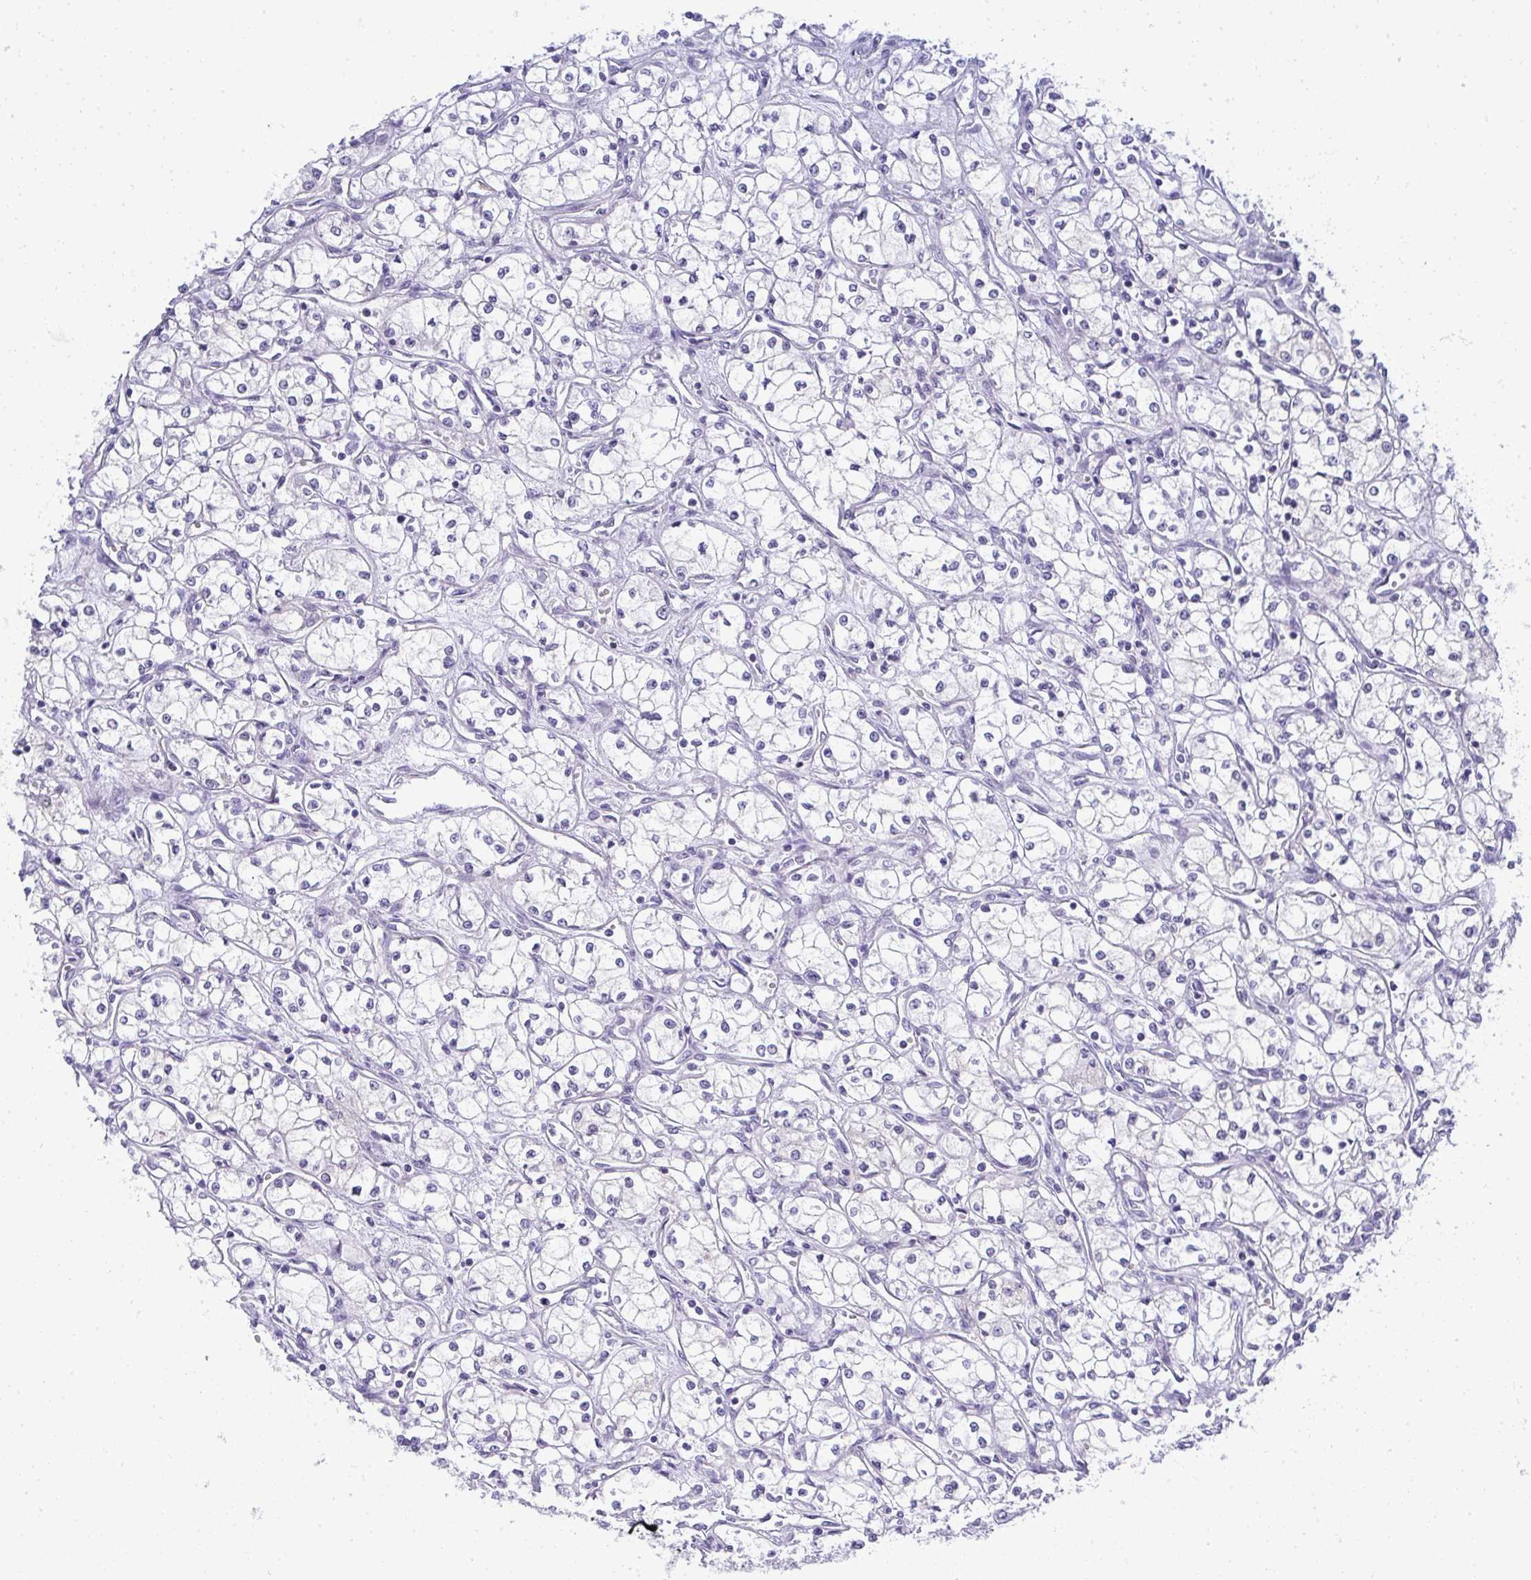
{"staining": {"intensity": "negative", "quantity": "none", "location": "none"}, "tissue": "renal cancer", "cell_type": "Tumor cells", "image_type": "cancer", "snomed": [{"axis": "morphology", "description": "Normal tissue, NOS"}, {"axis": "morphology", "description": "Adenocarcinoma, NOS"}, {"axis": "topography", "description": "Kidney"}], "caption": "A high-resolution photomicrograph shows immunohistochemistry (IHC) staining of adenocarcinoma (renal), which exhibits no significant positivity in tumor cells.", "gene": "TMEM82", "patient": {"sex": "male", "age": 59}}